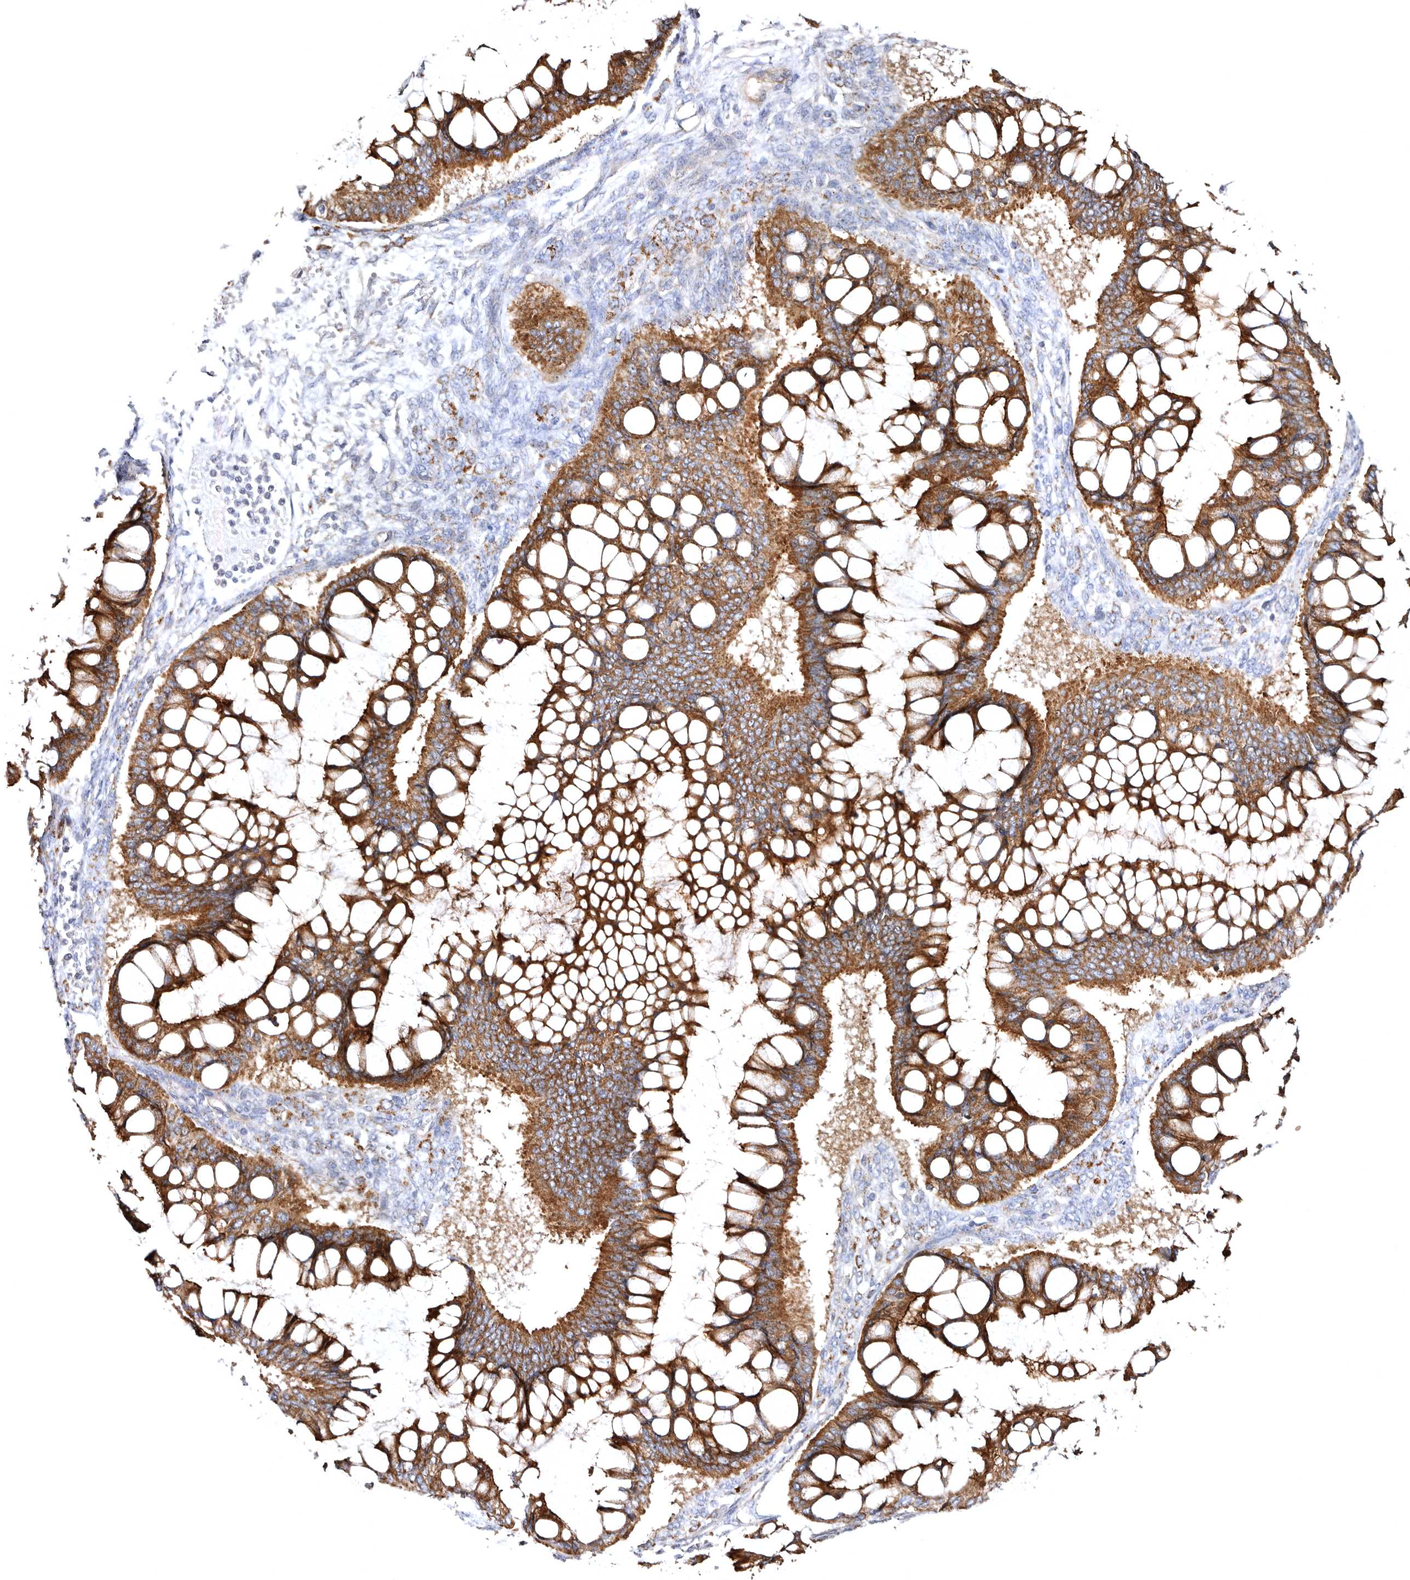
{"staining": {"intensity": "strong", "quantity": ">75%", "location": "cytoplasmic/membranous"}, "tissue": "ovarian cancer", "cell_type": "Tumor cells", "image_type": "cancer", "snomed": [{"axis": "morphology", "description": "Cystadenocarcinoma, mucinous, NOS"}, {"axis": "topography", "description": "Ovary"}], "caption": "A micrograph showing strong cytoplasmic/membranous staining in approximately >75% of tumor cells in mucinous cystadenocarcinoma (ovarian), as visualized by brown immunohistochemical staining.", "gene": "BAIAP2L1", "patient": {"sex": "female", "age": 73}}